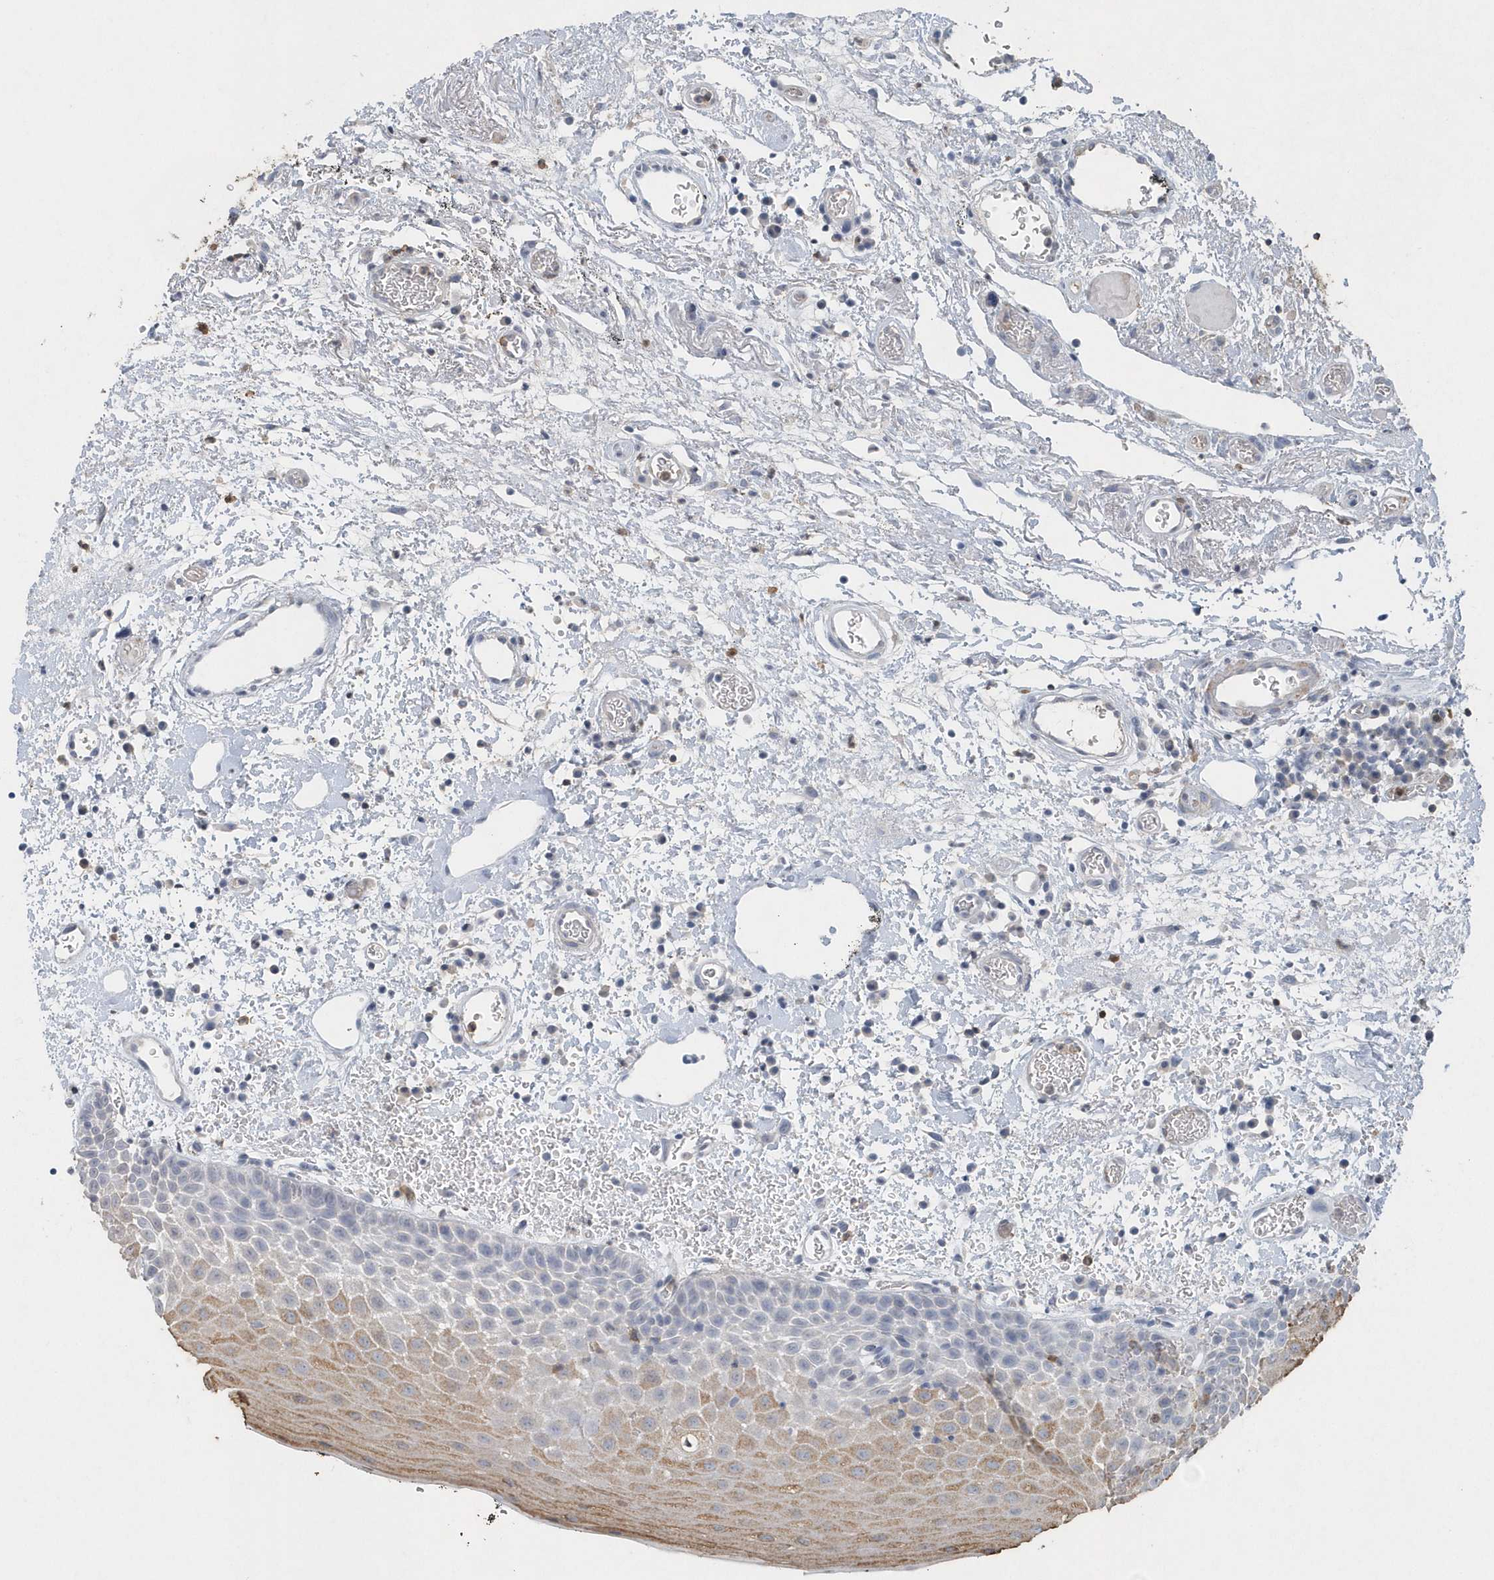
{"staining": {"intensity": "moderate", "quantity": "<25%", "location": "cytoplasmic/membranous"}, "tissue": "oral mucosa", "cell_type": "Squamous epithelial cells", "image_type": "normal", "snomed": [{"axis": "morphology", "description": "Normal tissue, NOS"}, {"axis": "topography", "description": "Oral tissue"}], "caption": "Protein analysis of benign oral mucosa displays moderate cytoplasmic/membranous positivity in approximately <25% of squamous epithelial cells. The staining was performed using DAB (3,3'-diaminobenzidine), with brown indicating positive protein expression. Nuclei are stained blue with hematoxylin.", "gene": "PDCD1", "patient": {"sex": "male", "age": 74}}